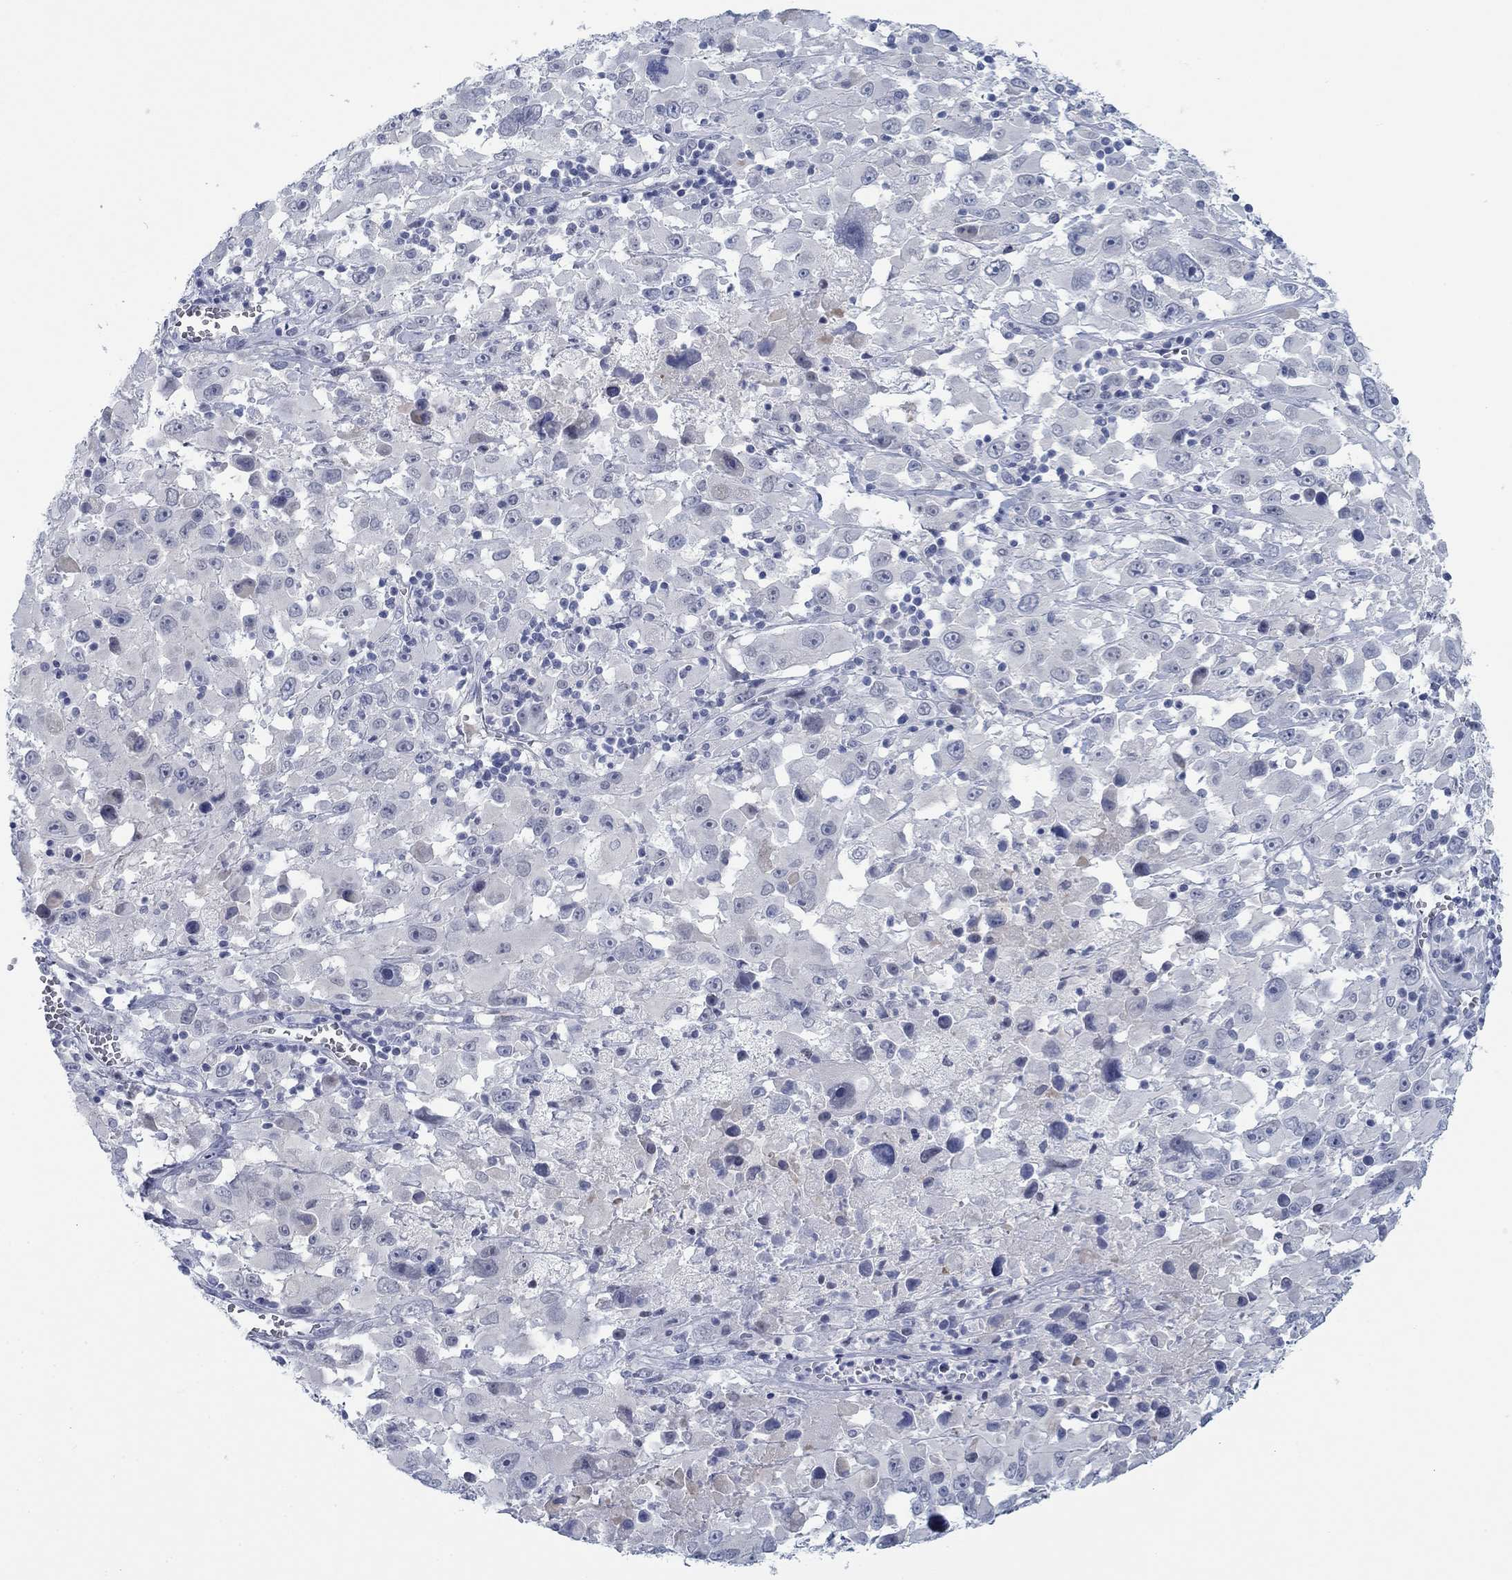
{"staining": {"intensity": "negative", "quantity": "none", "location": "none"}, "tissue": "melanoma", "cell_type": "Tumor cells", "image_type": "cancer", "snomed": [{"axis": "morphology", "description": "Malignant melanoma, Metastatic site"}, {"axis": "topography", "description": "Lymph node"}], "caption": "An IHC image of melanoma is shown. There is no staining in tumor cells of melanoma.", "gene": "DNAL1", "patient": {"sex": "male", "age": 50}}